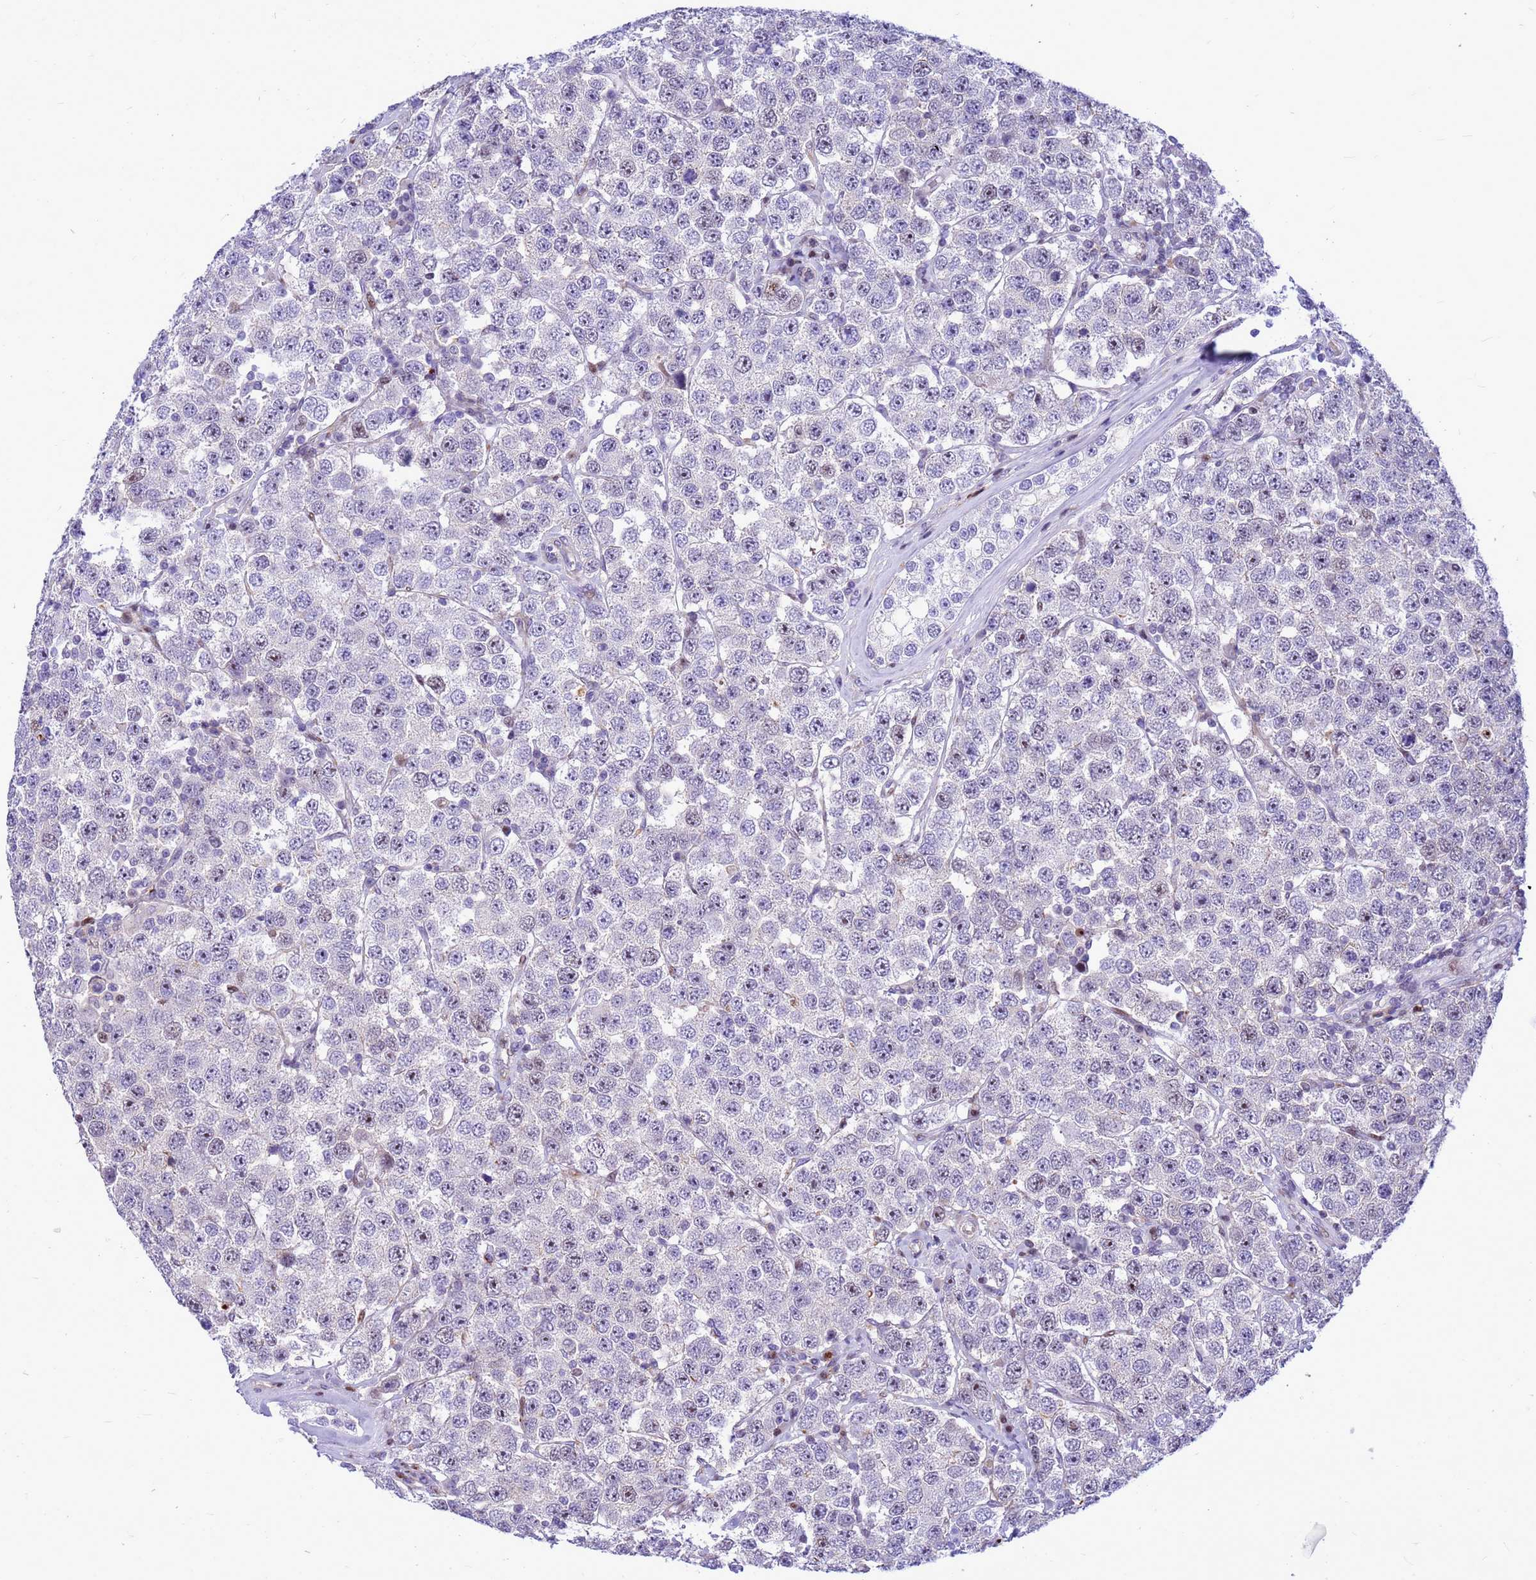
{"staining": {"intensity": "negative", "quantity": "none", "location": "none"}, "tissue": "testis cancer", "cell_type": "Tumor cells", "image_type": "cancer", "snomed": [{"axis": "morphology", "description": "Seminoma, NOS"}, {"axis": "topography", "description": "Testis"}], "caption": "Micrograph shows no protein expression in tumor cells of testis cancer (seminoma) tissue. Nuclei are stained in blue.", "gene": "ADAMTS7", "patient": {"sex": "male", "age": 28}}